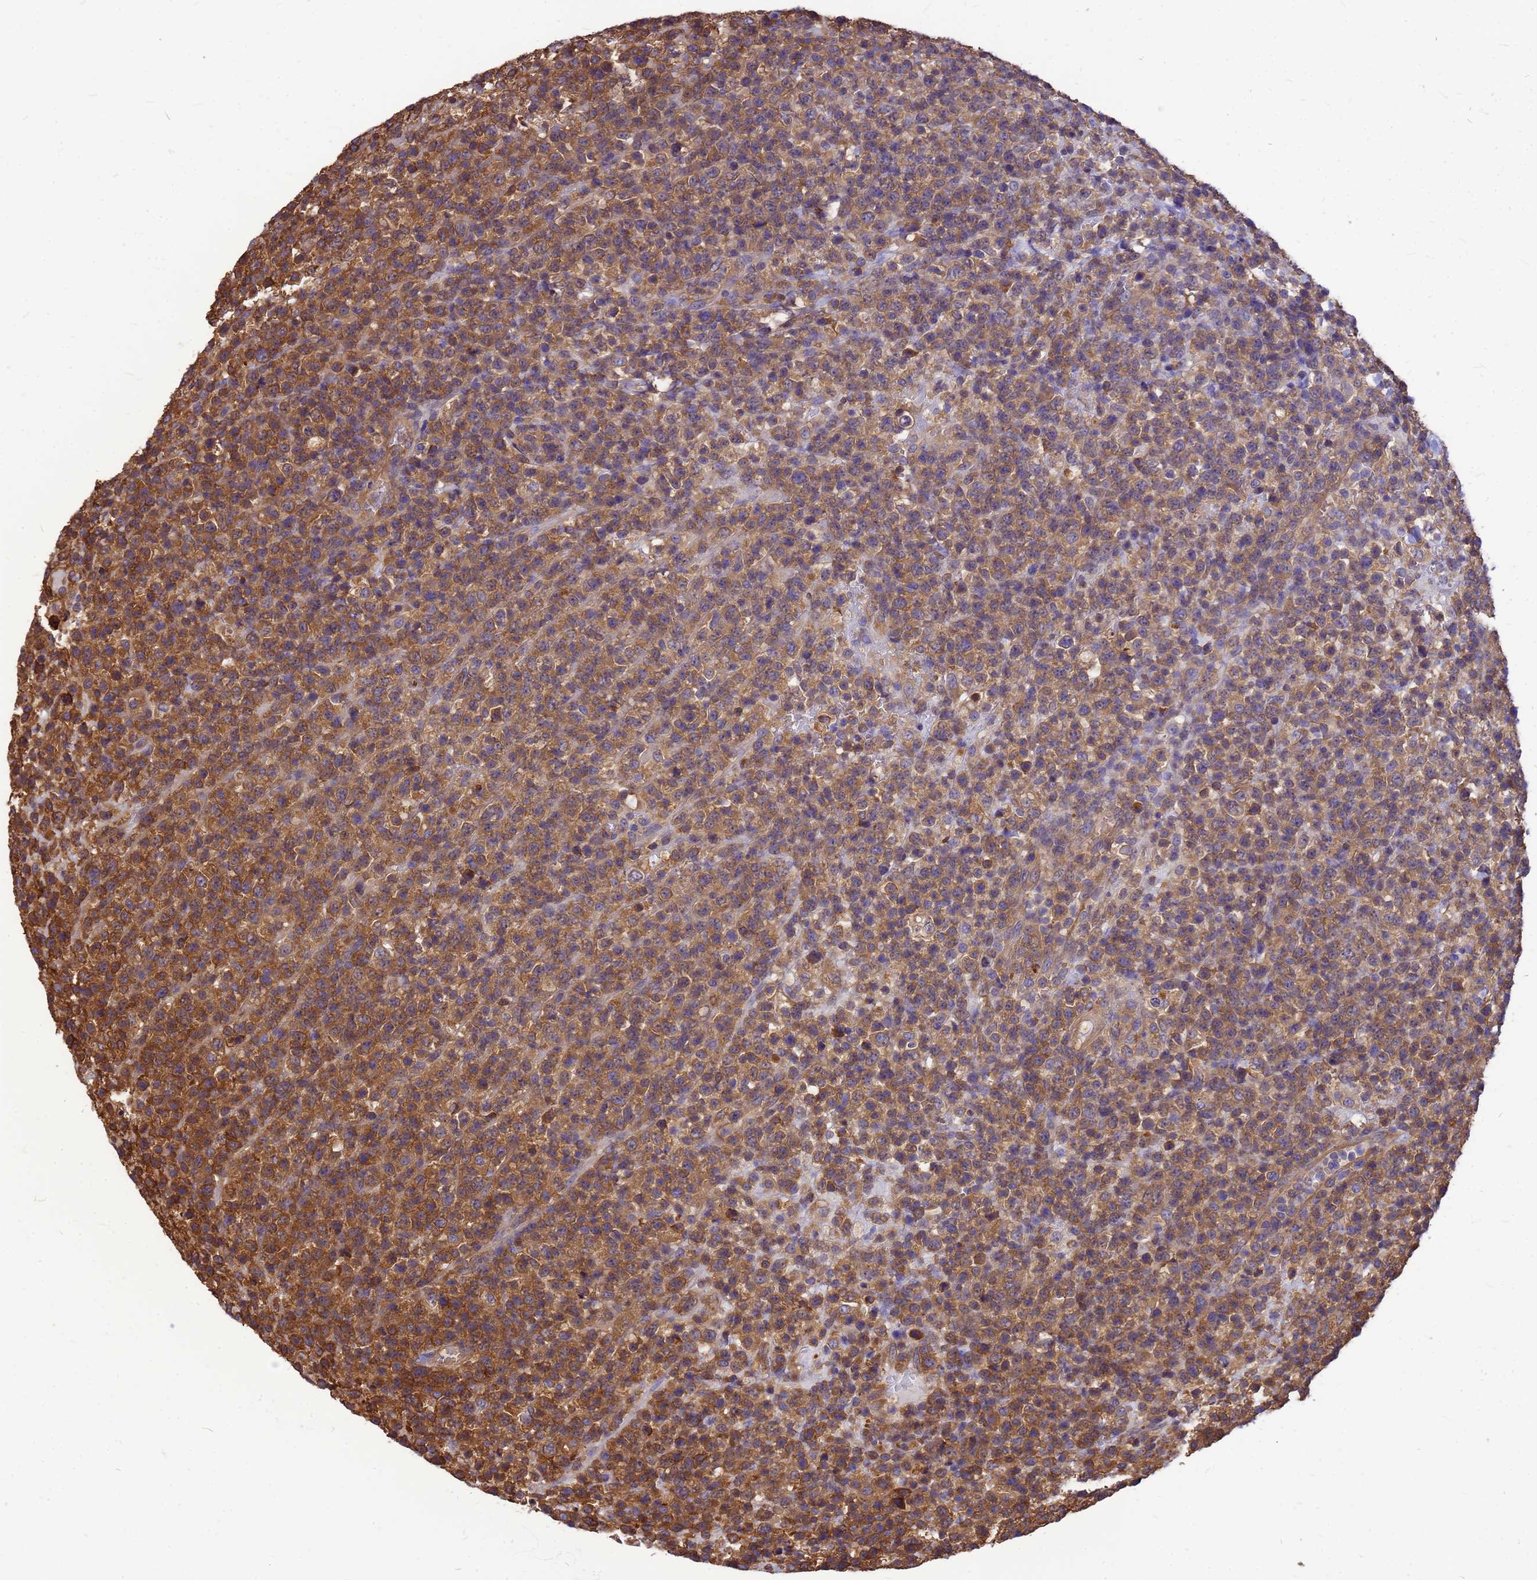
{"staining": {"intensity": "moderate", "quantity": ">75%", "location": "cytoplasmic/membranous"}, "tissue": "lymphoma", "cell_type": "Tumor cells", "image_type": "cancer", "snomed": [{"axis": "morphology", "description": "Malignant lymphoma, non-Hodgkin's type, High grade"}, {"axis": "topography", "description": "Colon"}], "caption": "This micrograph reveals IHC staining of high-grade malignant lymphoma, non-Hodgkin's type, with medium moderate cytoplasmic/membranous staining in approximately >75% of tumor cells.", "gene": "GID4", "patient": {"sex": "female", "age": 53}}